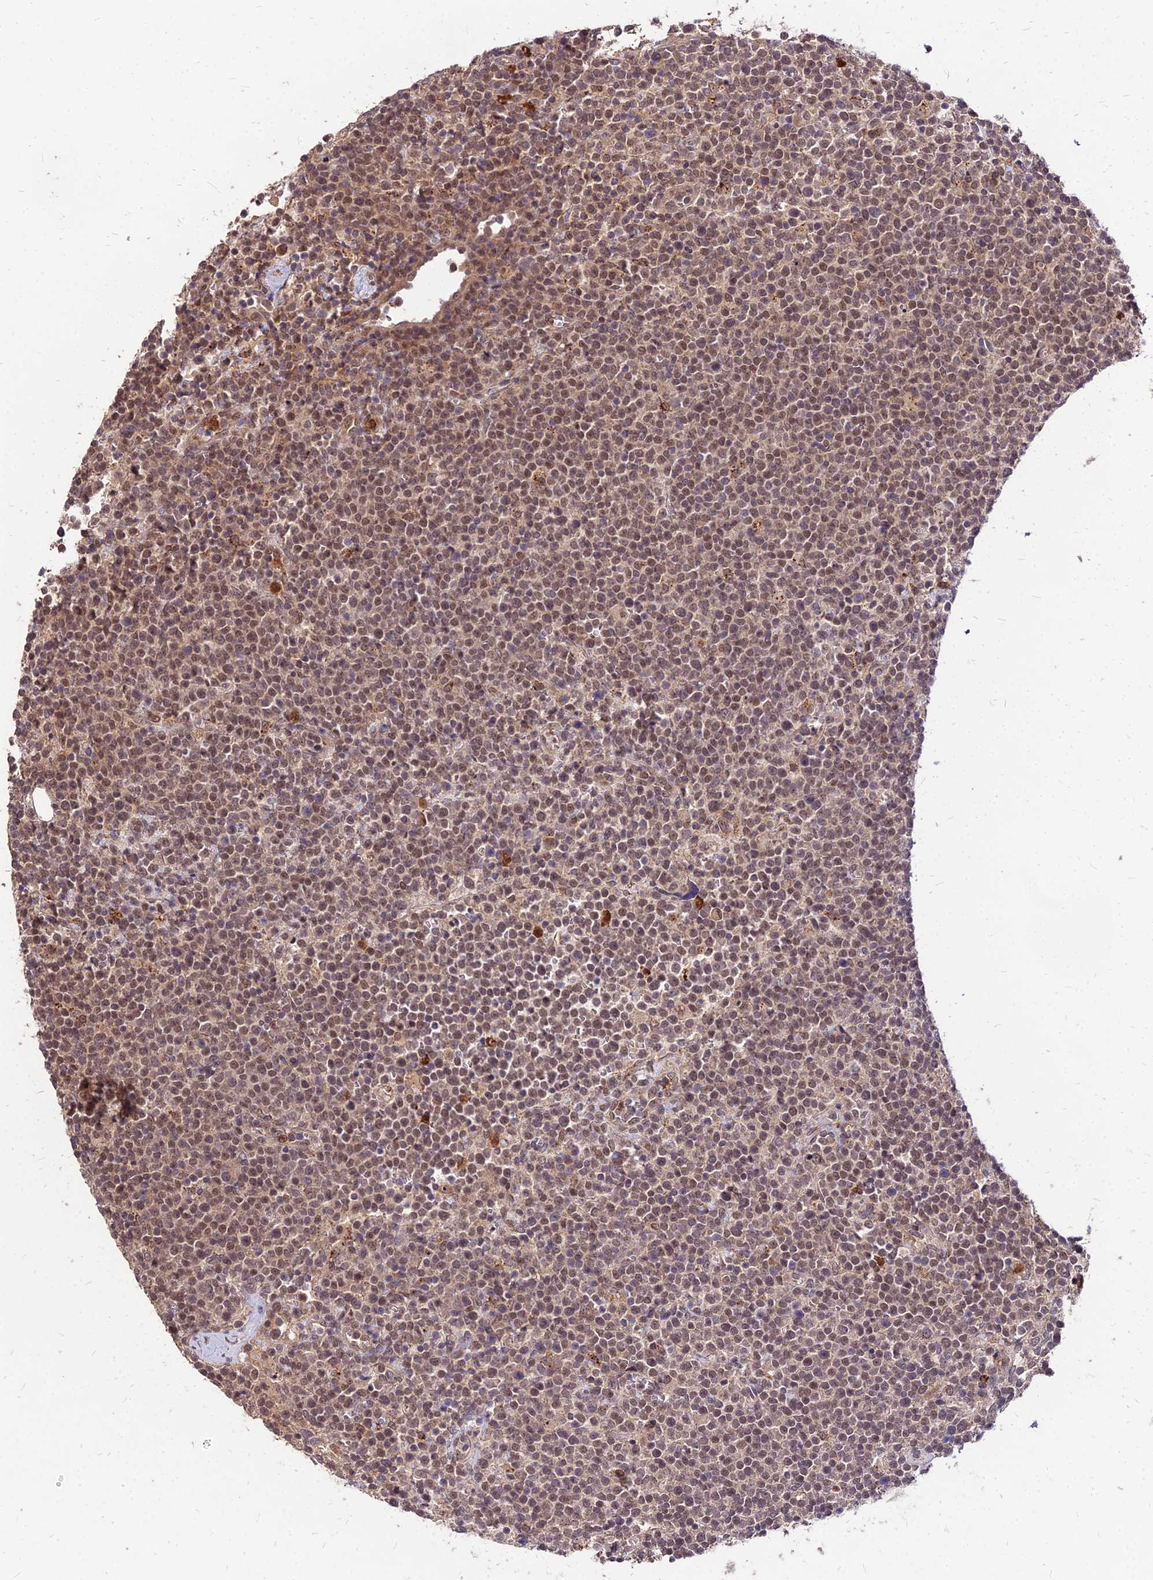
{"staining": {"intensity": "moderate", "quantity": ">75%", "location": "nuclear"}, "tissue": "lymphoma", "cell_type": "Tumor cells", "image_type": "cancer", "snomed": [{"axis": "morphology", "description": "Malignant lymphoma, non-Hodgkin's type, High grade"}, {"axis": "topography", "description": "Lymph node"}], "caption": "Immunohistochemical staining of human lymphoma displays medium levels of moderate nuclear protein positivity in about >75% of tumor cells.", "gene": "APBA3", "patient": {"sex": "male", "age": 61}}